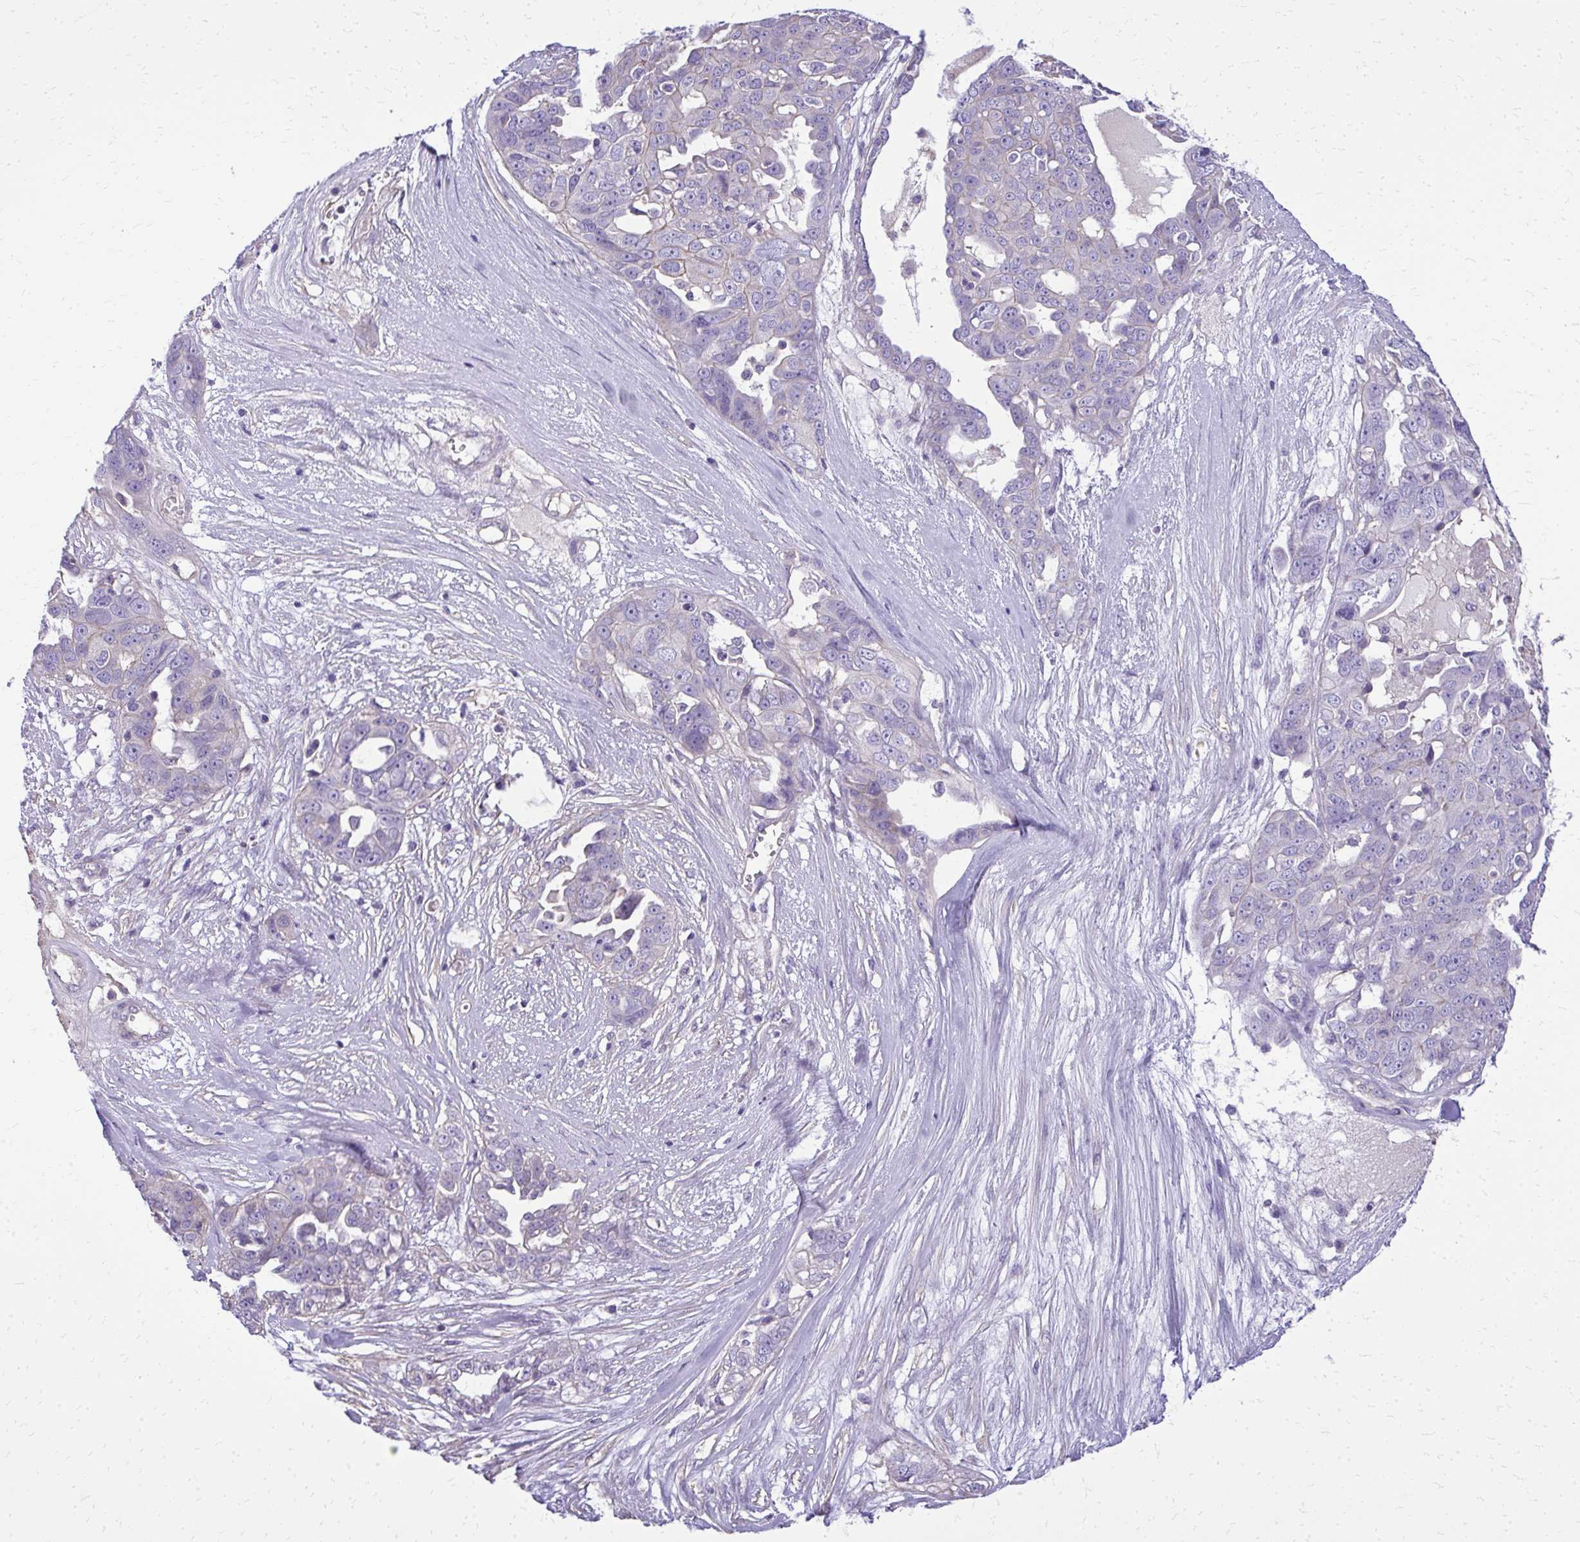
{"staining": {"intensity": "weak", "quantity": "<25%", "location": "cytoplasmic/membranous"}, "tissue": "ovarian cancer", "cell_type": "Tumor cells", "image_type": "cancer", "snomed": [{"axis": "morphology", "description": "Carcinoma, endometroid"}, {"axis": "topography", "description": "Ovary"}], "caption": "IHC of human endometroid carcinoma (ovarian) exhibits no positivity in tumor cells. (DAB (3,3'-diaminobenzidine) immunohistochemistry (IHC) with hematoxylin counter stain).", "gene": "RUNDC3B", "patient": {"sex": "female", "age": 70}}